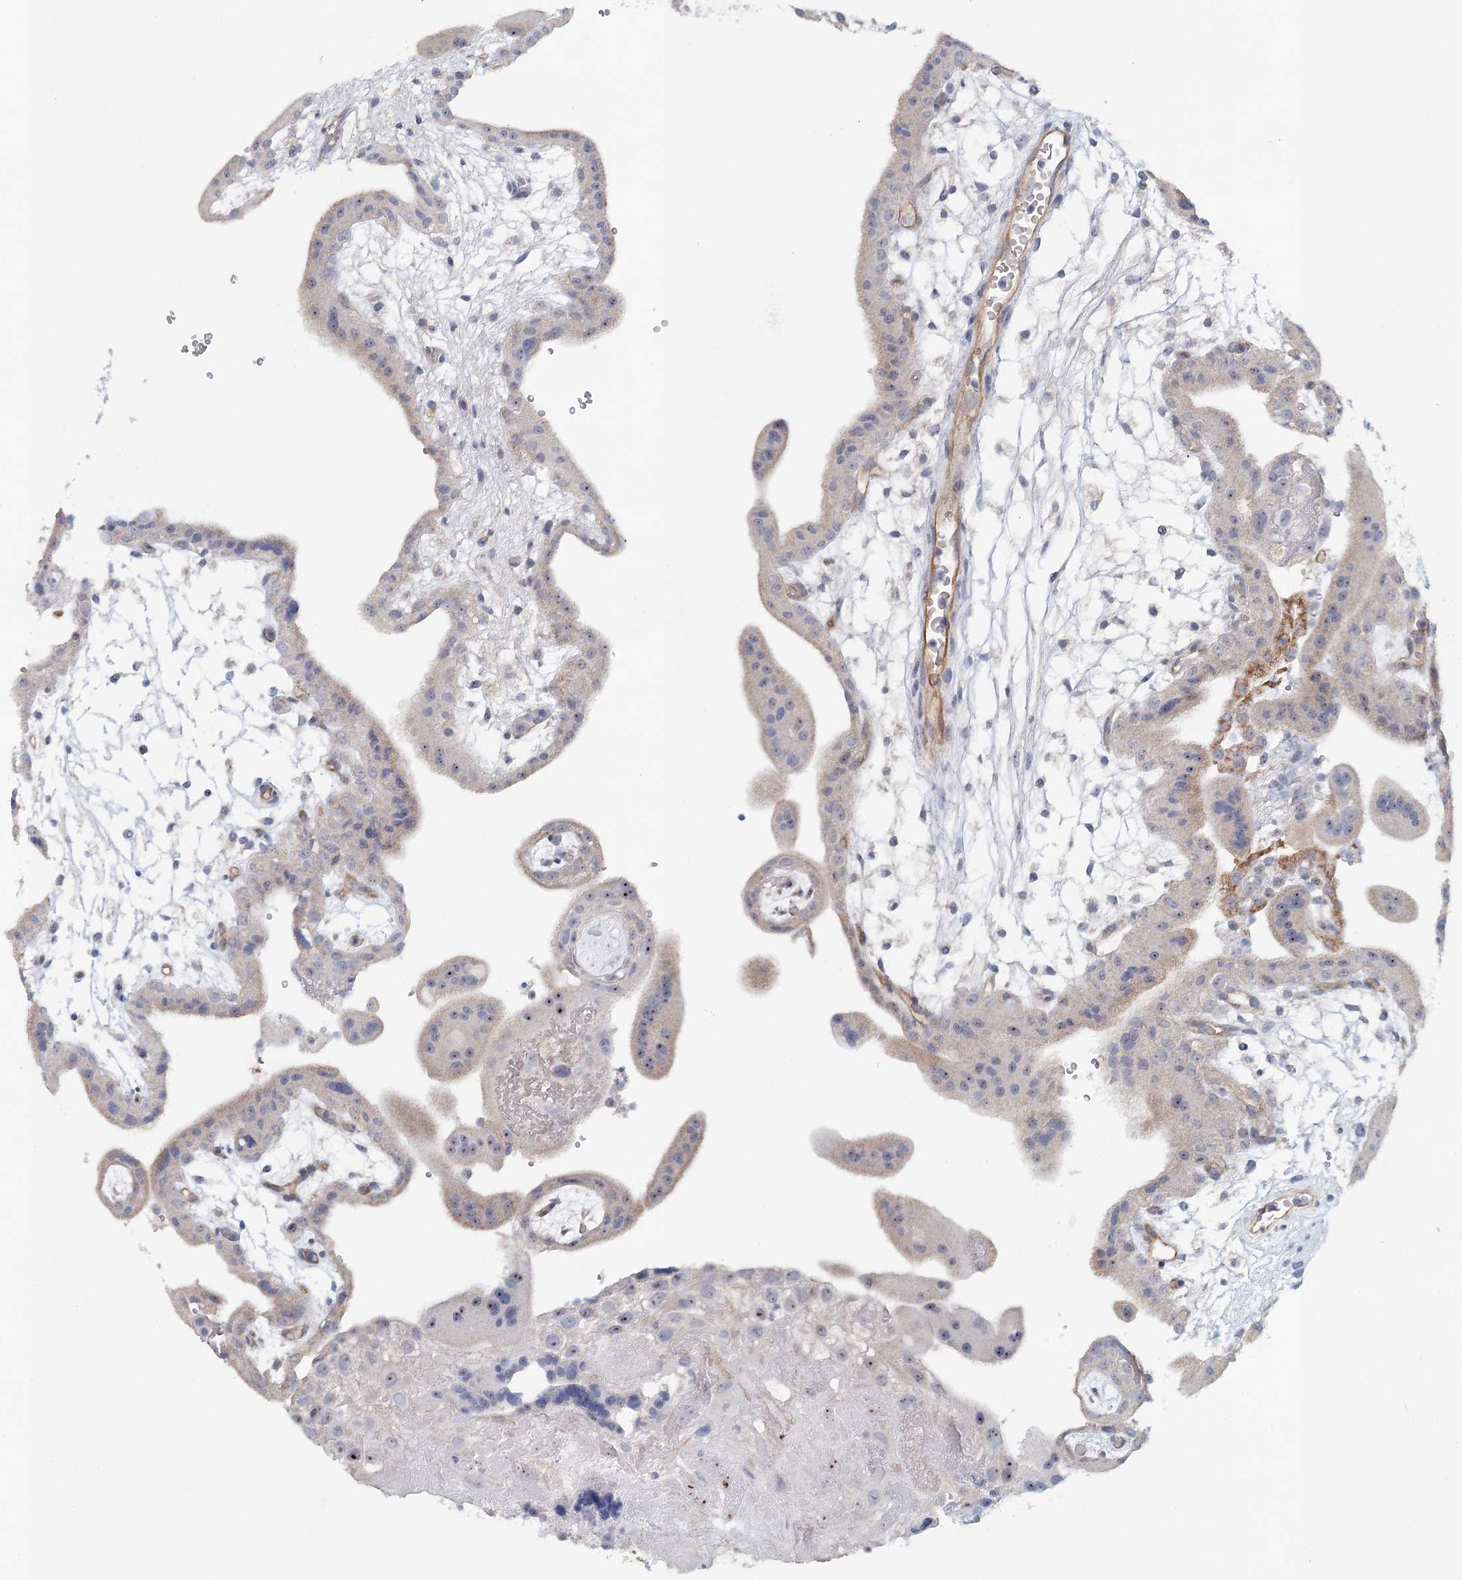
{"staining": {"intensity": "negative", "quantity": "none", "location": "none"}, "tissue": "placenta", "cell_type": "Decidual cells", "image_type": "normal", "snomed": [{"axis": "morphology", "description": "Normal tissue, NOS"}, {"axis": "topography", "description": "Placenta"}], "caption": "High magnification brightfield microscopy of unremarkable placenta stained with DAB (3,3'-diaminobenzidine) (brown) and counterstained with hematoxylin (blue): decidual cells show no significant expression. (DAB (3,3'-diaminobenzidine) IHC visualized using brightfield microscopy, high magnification).", "gene": "RBM43", "patient": {"sex": "female", "age": 18}}